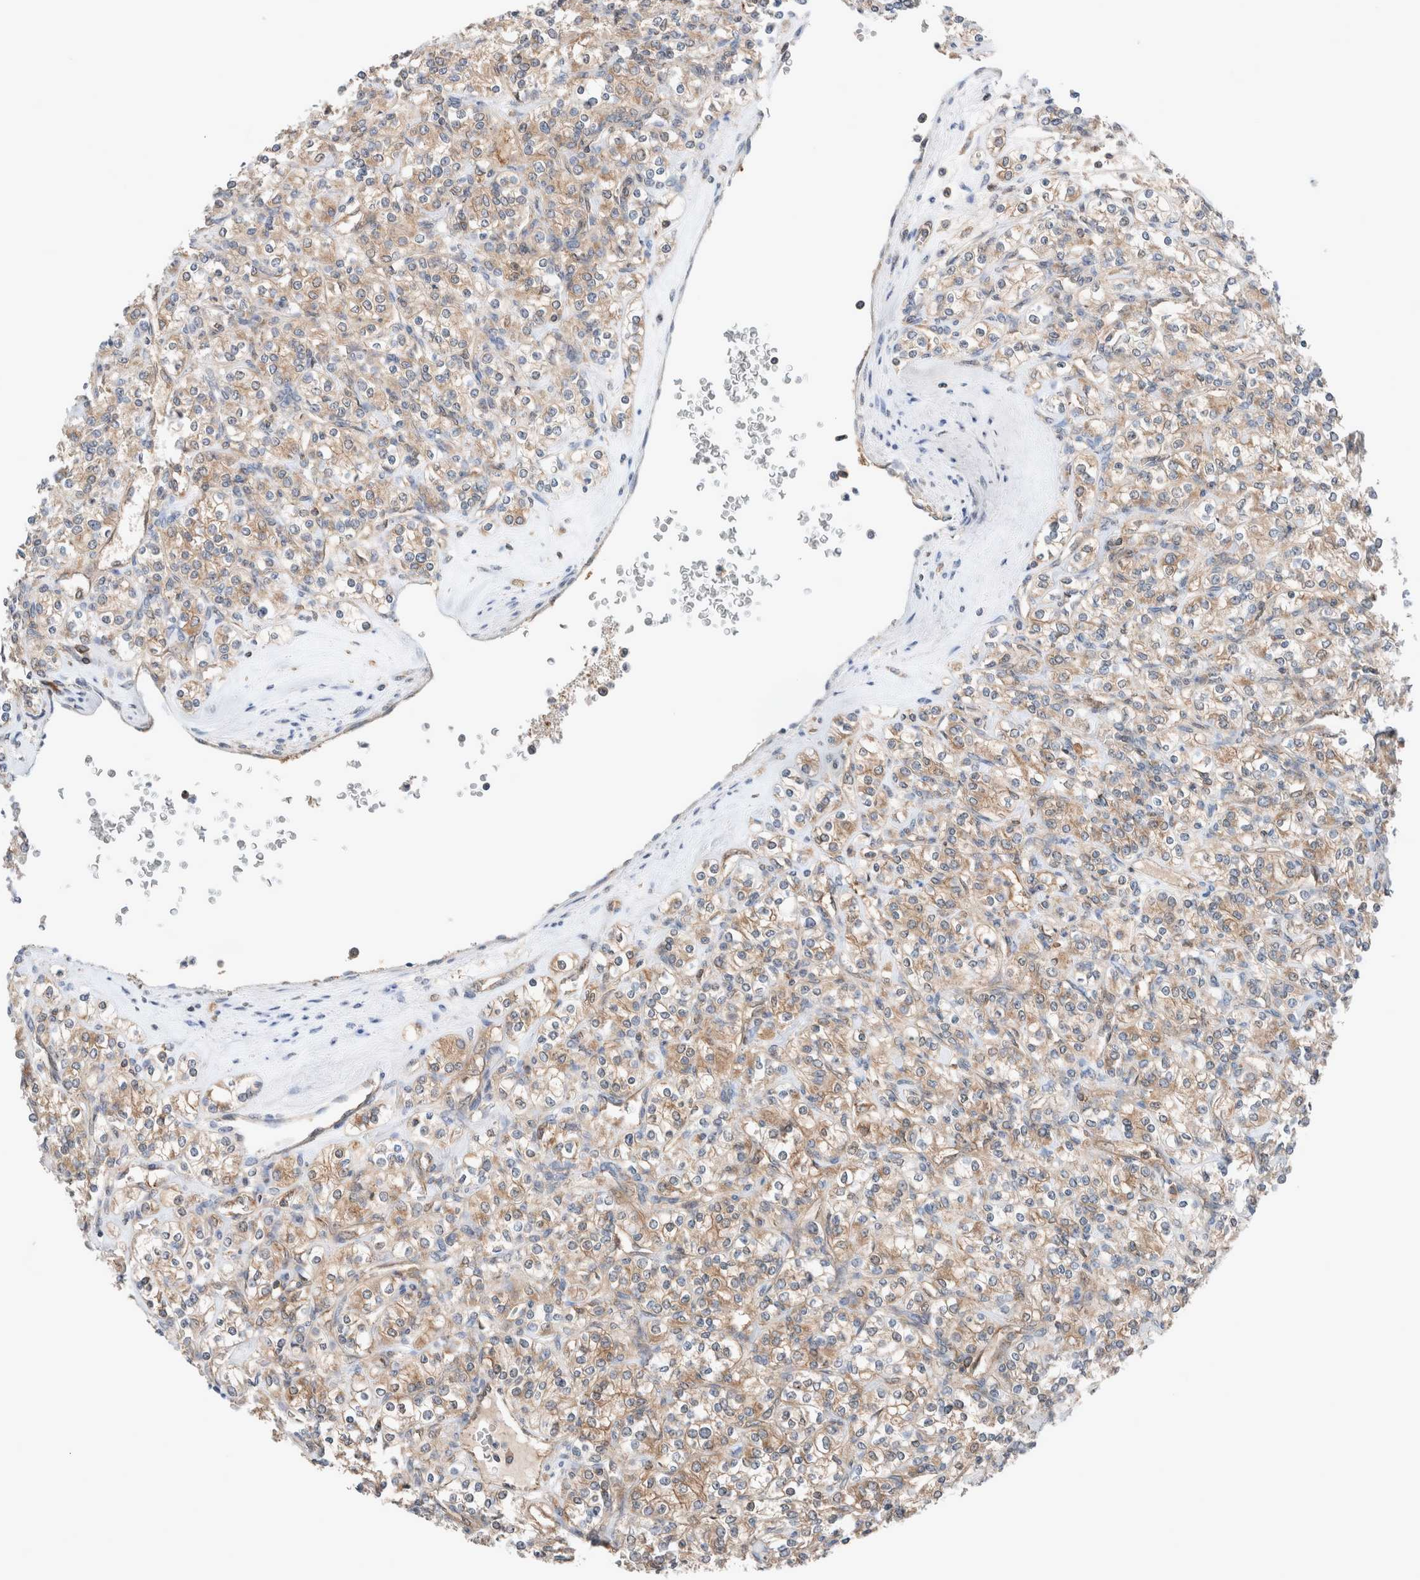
{"staining": {"intensity": "moderate", "quantity": ">75%", "location": "cytoplasmic/membranous"}, "tissue": "renal cancer", "cell_type": "Tumor cells", "image_type": "cancer", "snomed": [{"axis": "morphology", "description": "Adenocarcinoma, NOS"}, {"axis": "topography", "description": "Kidney"}], "caption": "IHC histopathology image of renal cancer stained for a protein (brown), which demonstrates medium levels of moderate cytoplasmic/membranous positivity in about >75% of tumor cells.", "gene": "XPNPEP1", "patient": {"sex": "male", "age": 77}}